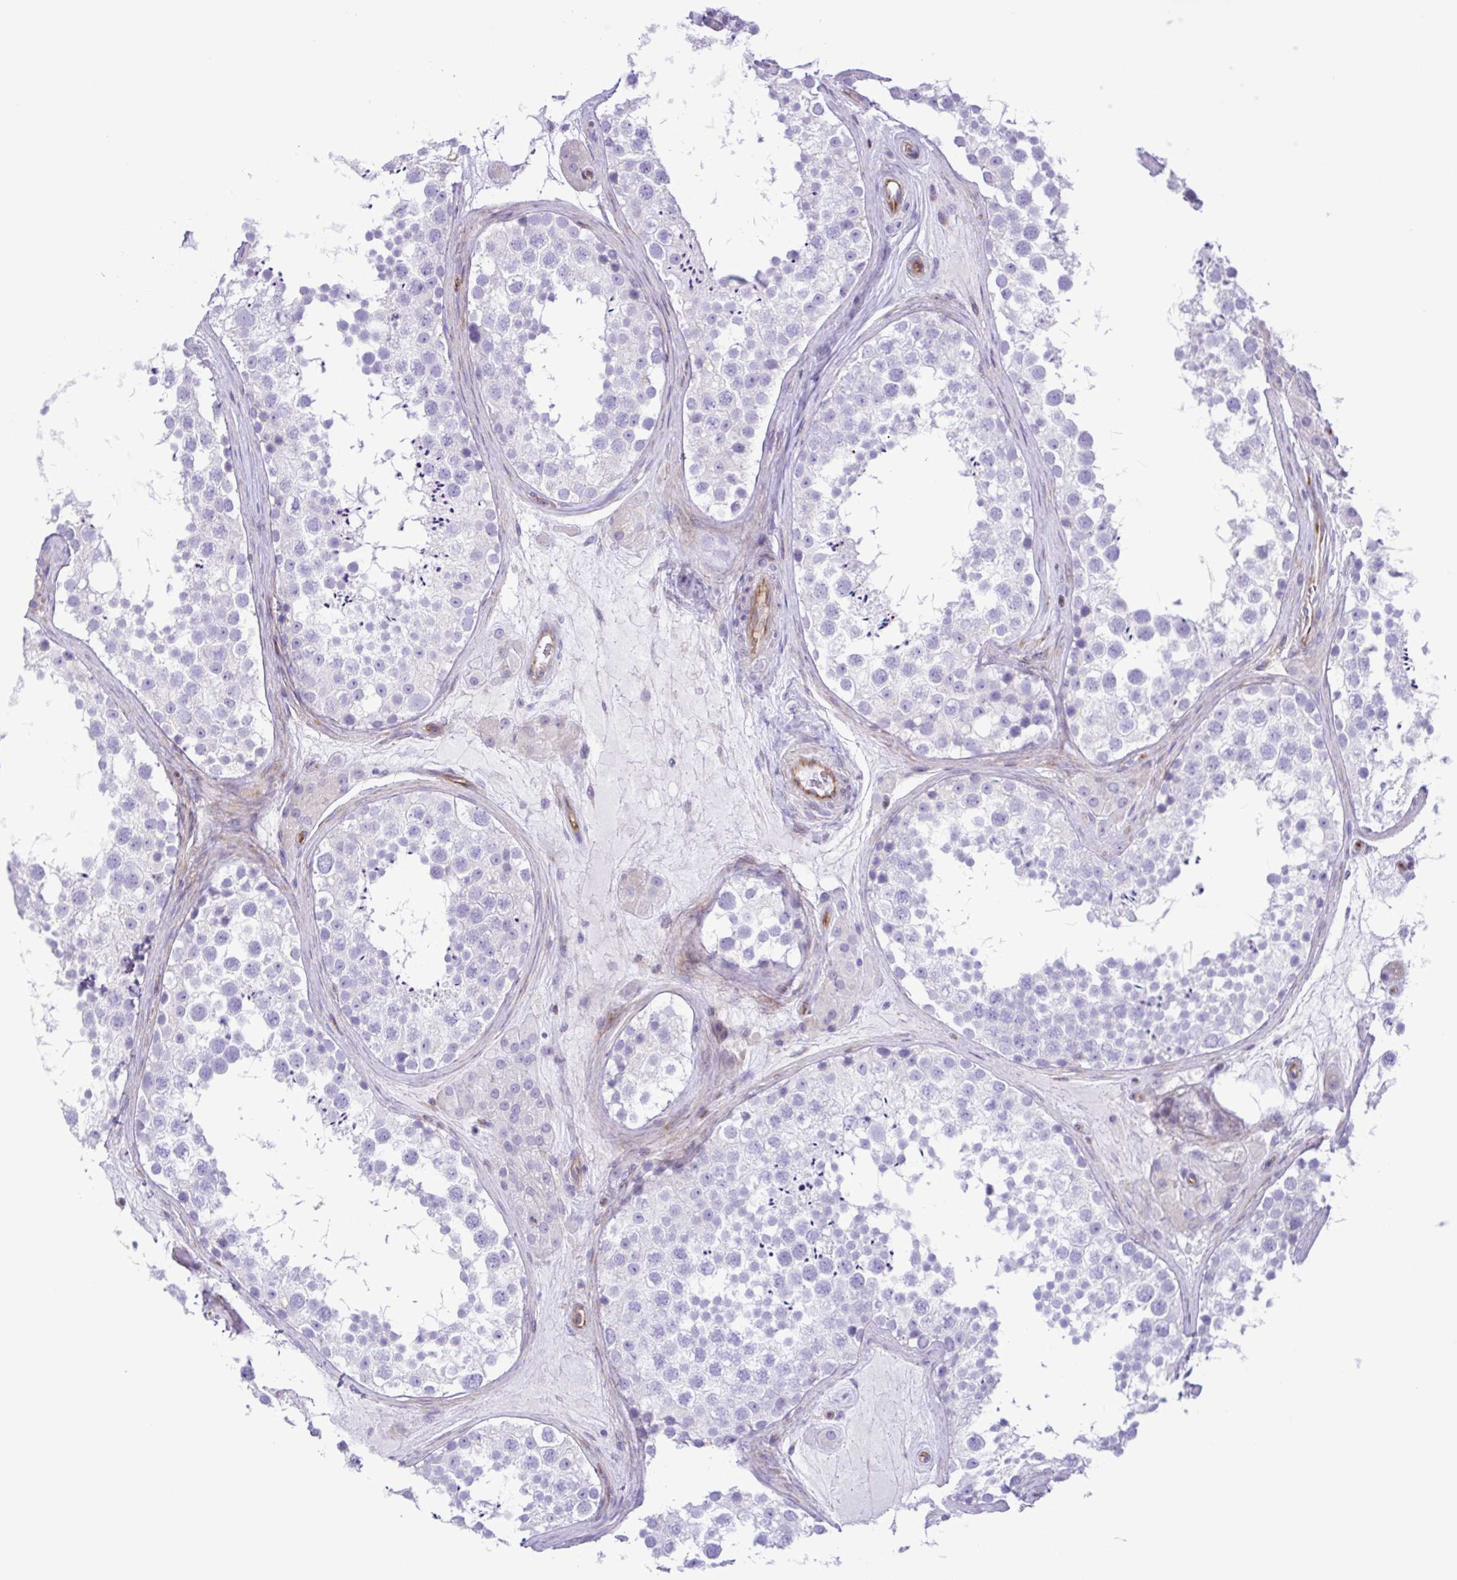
{"staining": {"intensity": "negative", "quantity": "none", "location": "none"}, "tissue": "testis", "cell_type": "Cells in seminiferous ducts", "image_type": "normal", "snomed": [{"axis": "morphology", "description": "Normal tissue, NOS"}, {"axis": "topography", "description": "Testis"}], "caption": "Photomicrograph shows no significant protein staining in cells in seminiferous ducts of unremarkable testis.", "gene": "FLT1", "patient": {"sex": "male", "age": 41}}